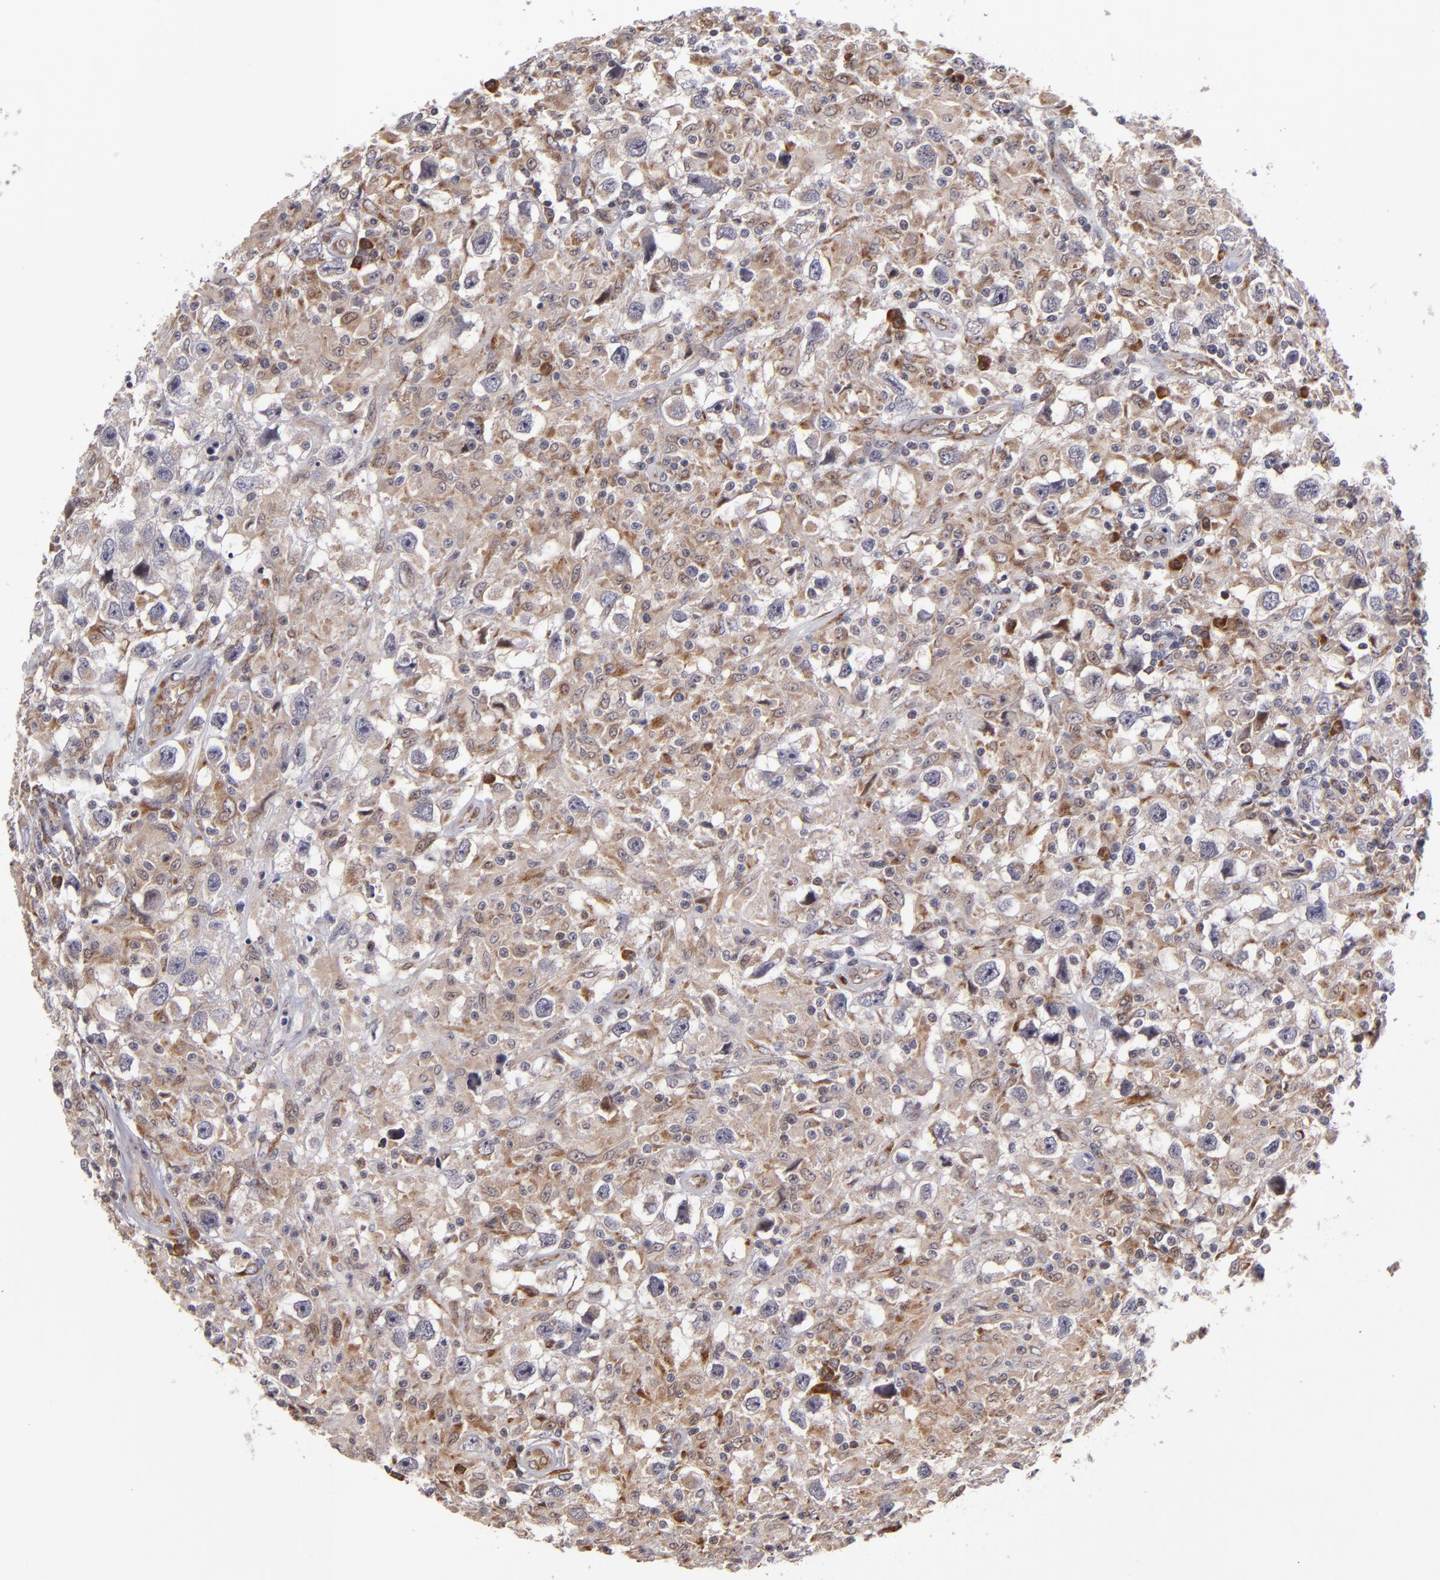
{"staining": {"intensity": "weak", "quantity": ">75%", "location": "cytoplasmic/membranous"}, "tissue": "testis cancer", "cell_type": "Tumor cells", "image_type": "cancer", "snomed": [{"axis": "morphology", "description": "Seminoma, NOS"}, {"axis": "topography", "description": "Testis"}], "caption": "Seminoma (testis) stained with a brown dye demonstrates weak cytoplasmic/membranous positive positivity in approximately >75% of tumor cells.", "gene": "CASP1", "patient": {"sex": "male", "age": 34}}